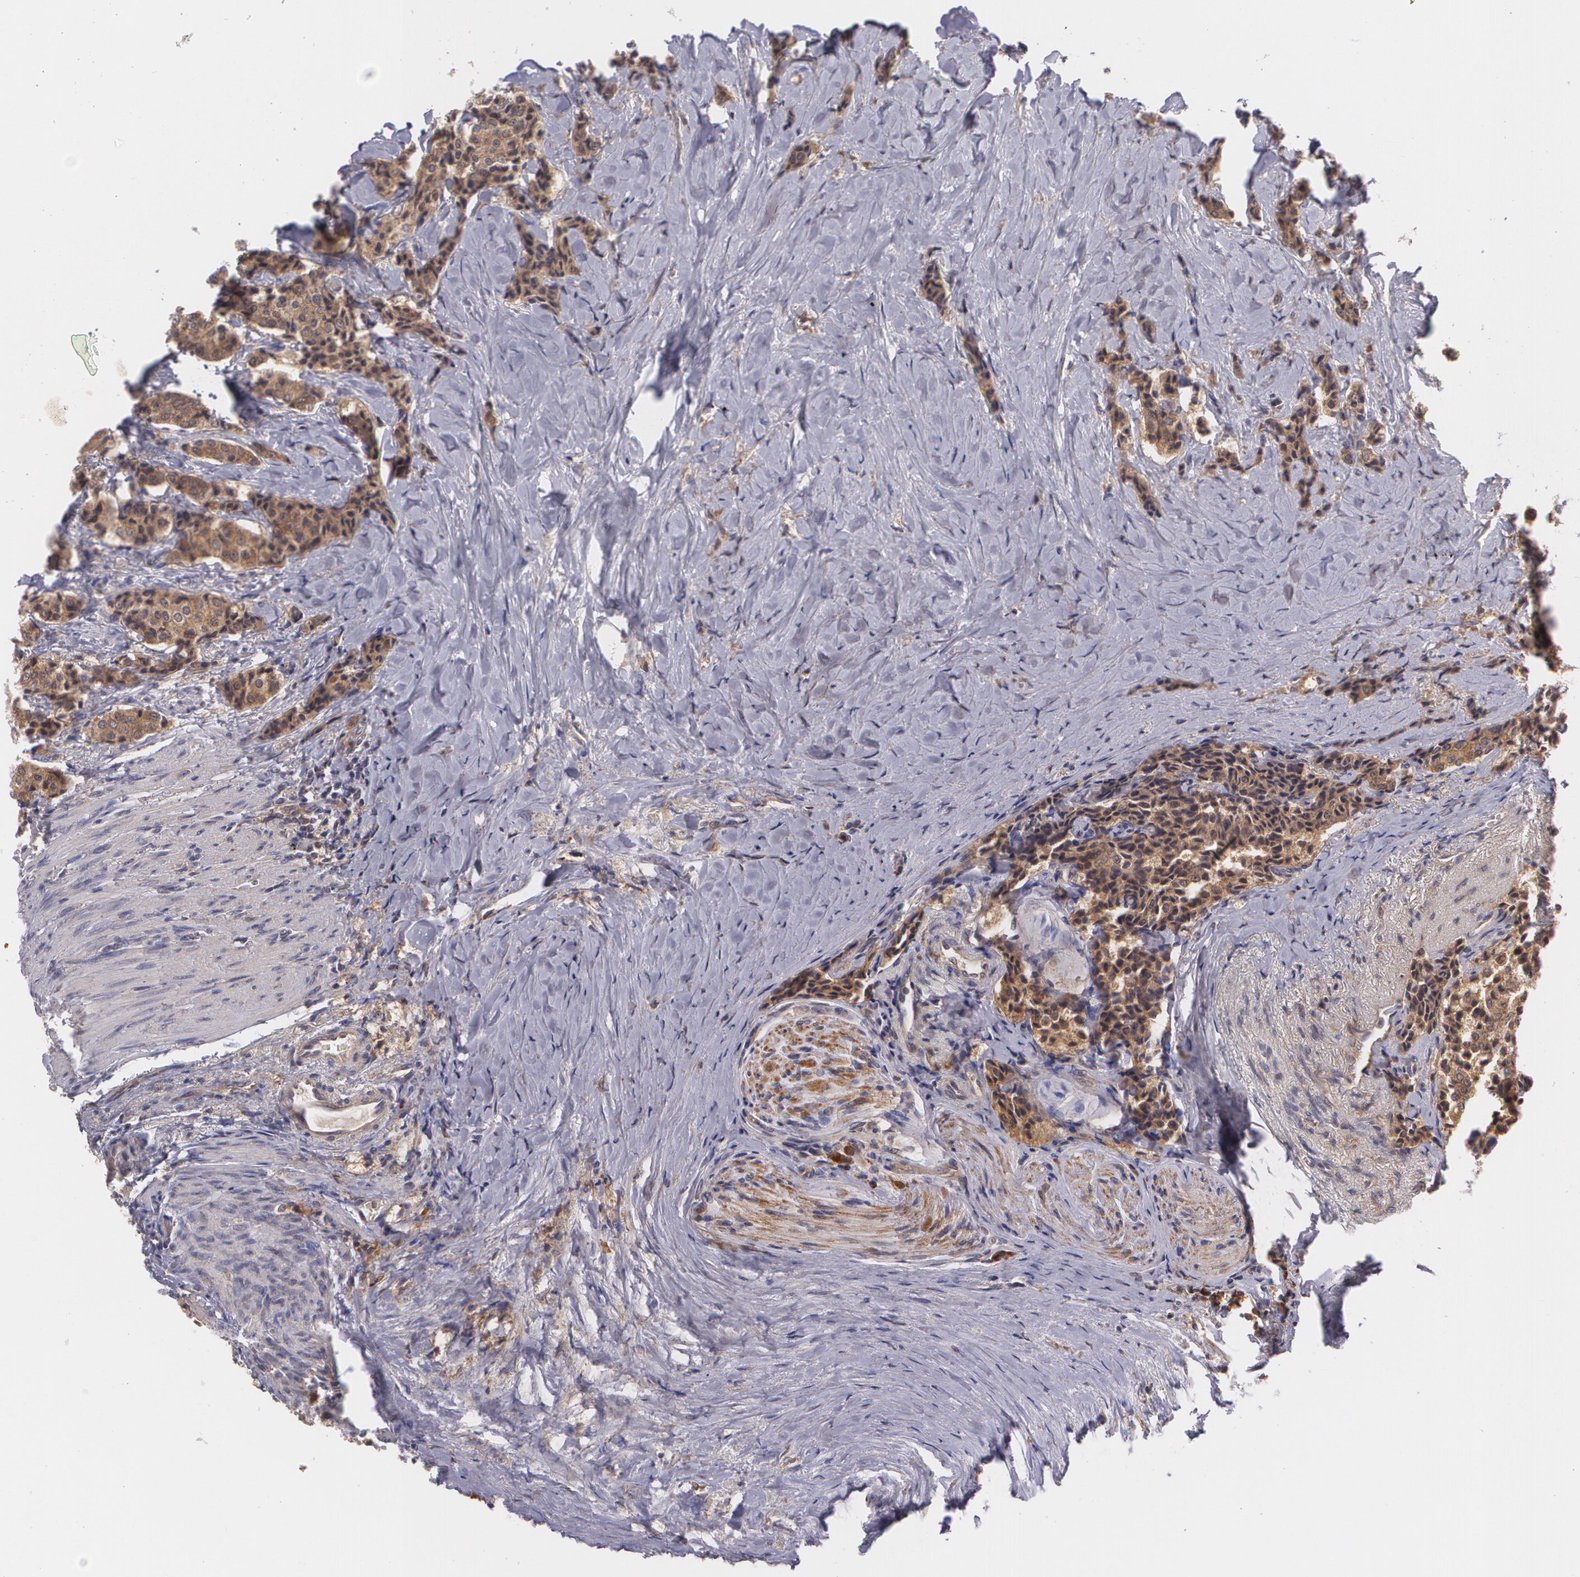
{"staining": {"intensity": "moderate", "quantity": ">75%", "location": "cytoplasmic/membranous"}, "tissue": "carcinoid", "cell_type": "Tumor cells", "image_type": "cancer", "snomed": [{"axis": "morphology", "description": "Carcinoid, malignant, NOS"}, {"axis": "topography", "description": "Colon"}], "caption": "A photomicrograph showing moderate cytoplasmic/membranous positivity in approximately >75% of tumor cells in carcinoid (malignant), as visualized by brown immunohistochemical staining.", "gene": "CCL17", "patient": {"sex": "female", "age": 61}}